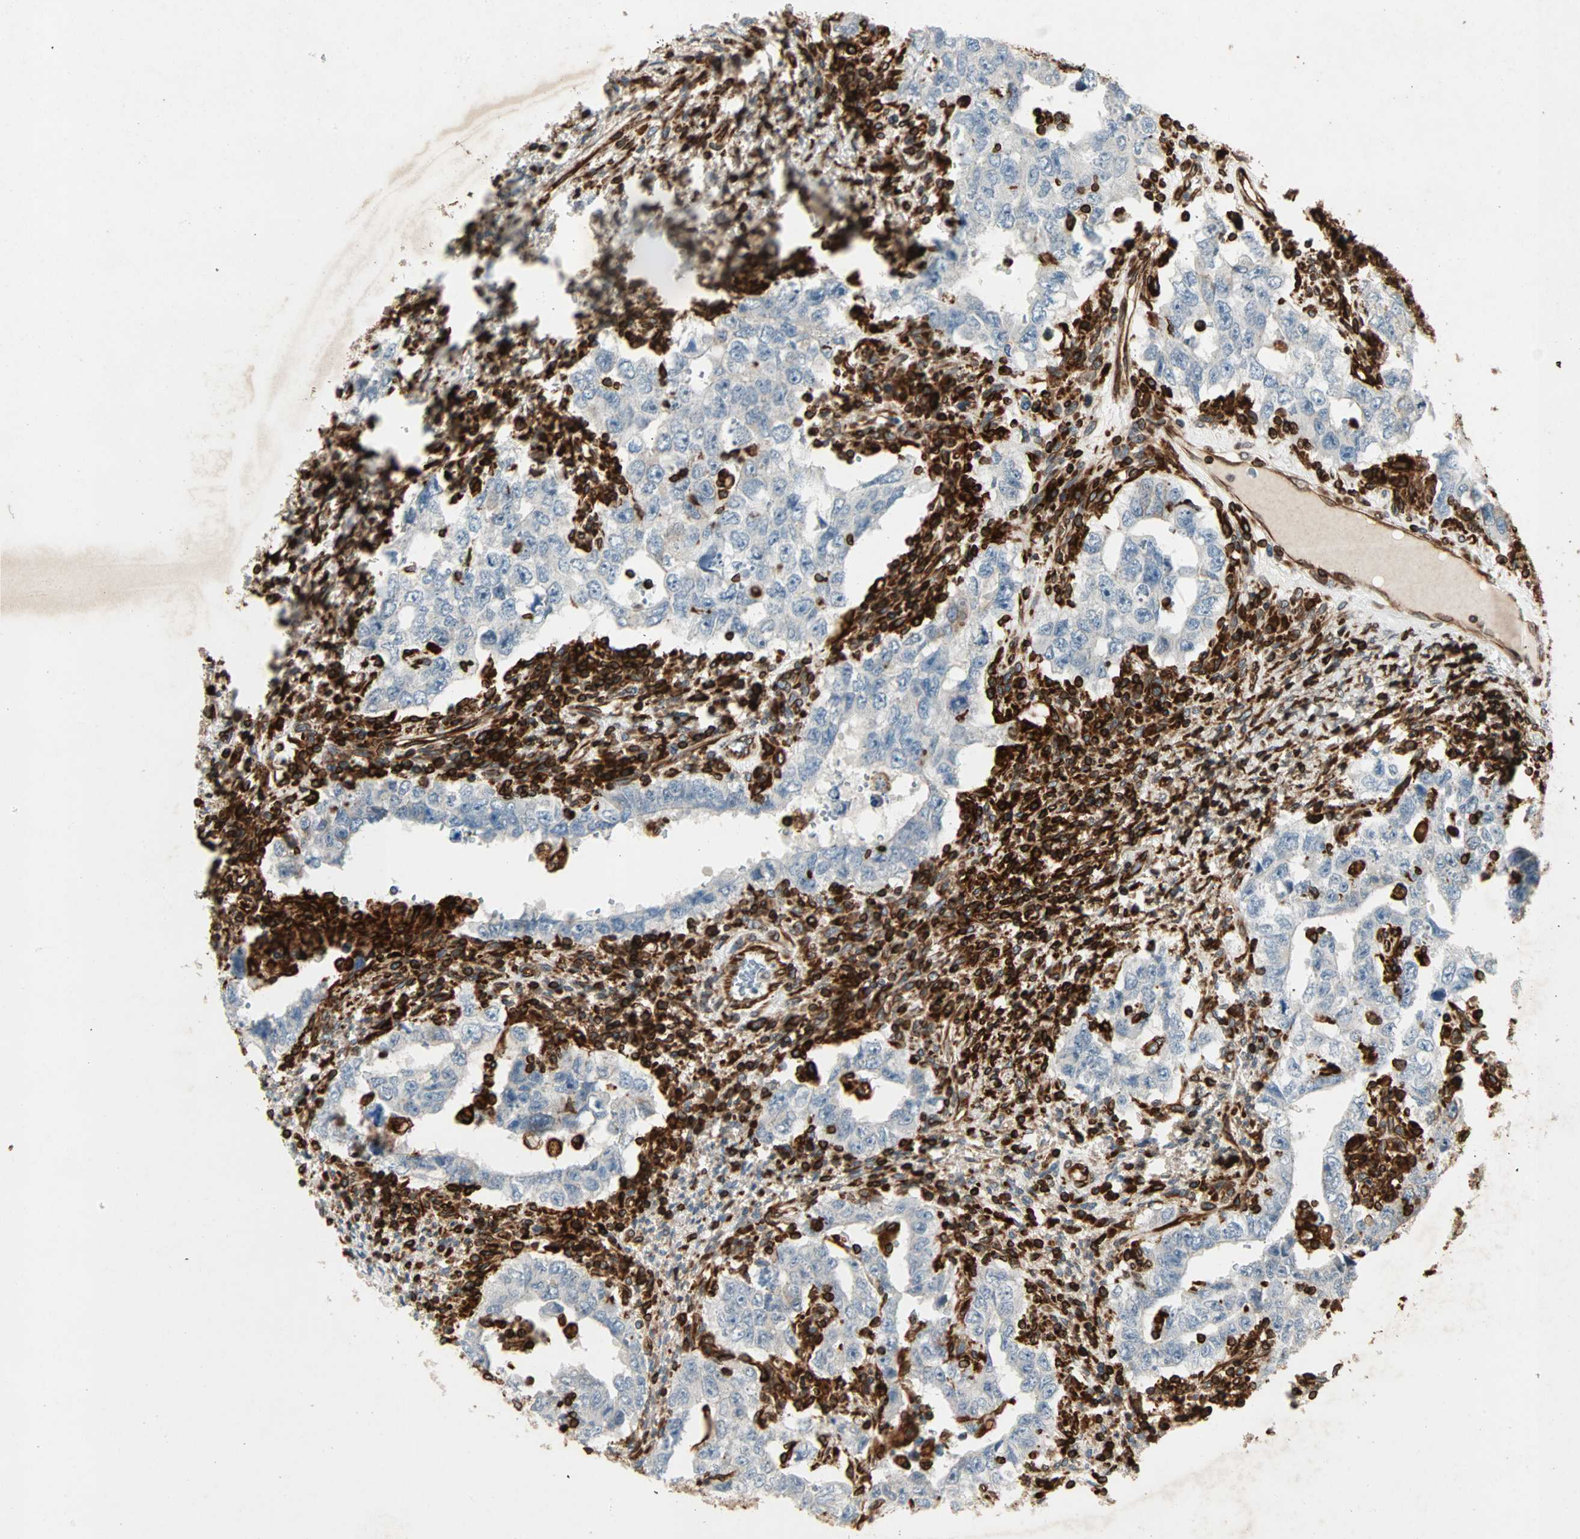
{"staining": {"intensity": "weak", "quantity": "<25%", "location": "cytoplasmic/membranous"}, "tissue": "testis cancer", "cell_type": "Tumor cells", "image_type": "cancer", "snomed": [{"axis": "morphology", "description": "Carcinoma, Embryonal, NOS"}, {"axis": "topography", "description": "Testis"}], "caption": "This is a image of immunohistochemistry (IHC) staining of testis cancer, which shows no positivity in tumor cells. (Brightfield microscopy of DAB immunohistochemistry at high magnification).", "gene": "TAPBP", "patient": {"sex": "male", "age": 26}}